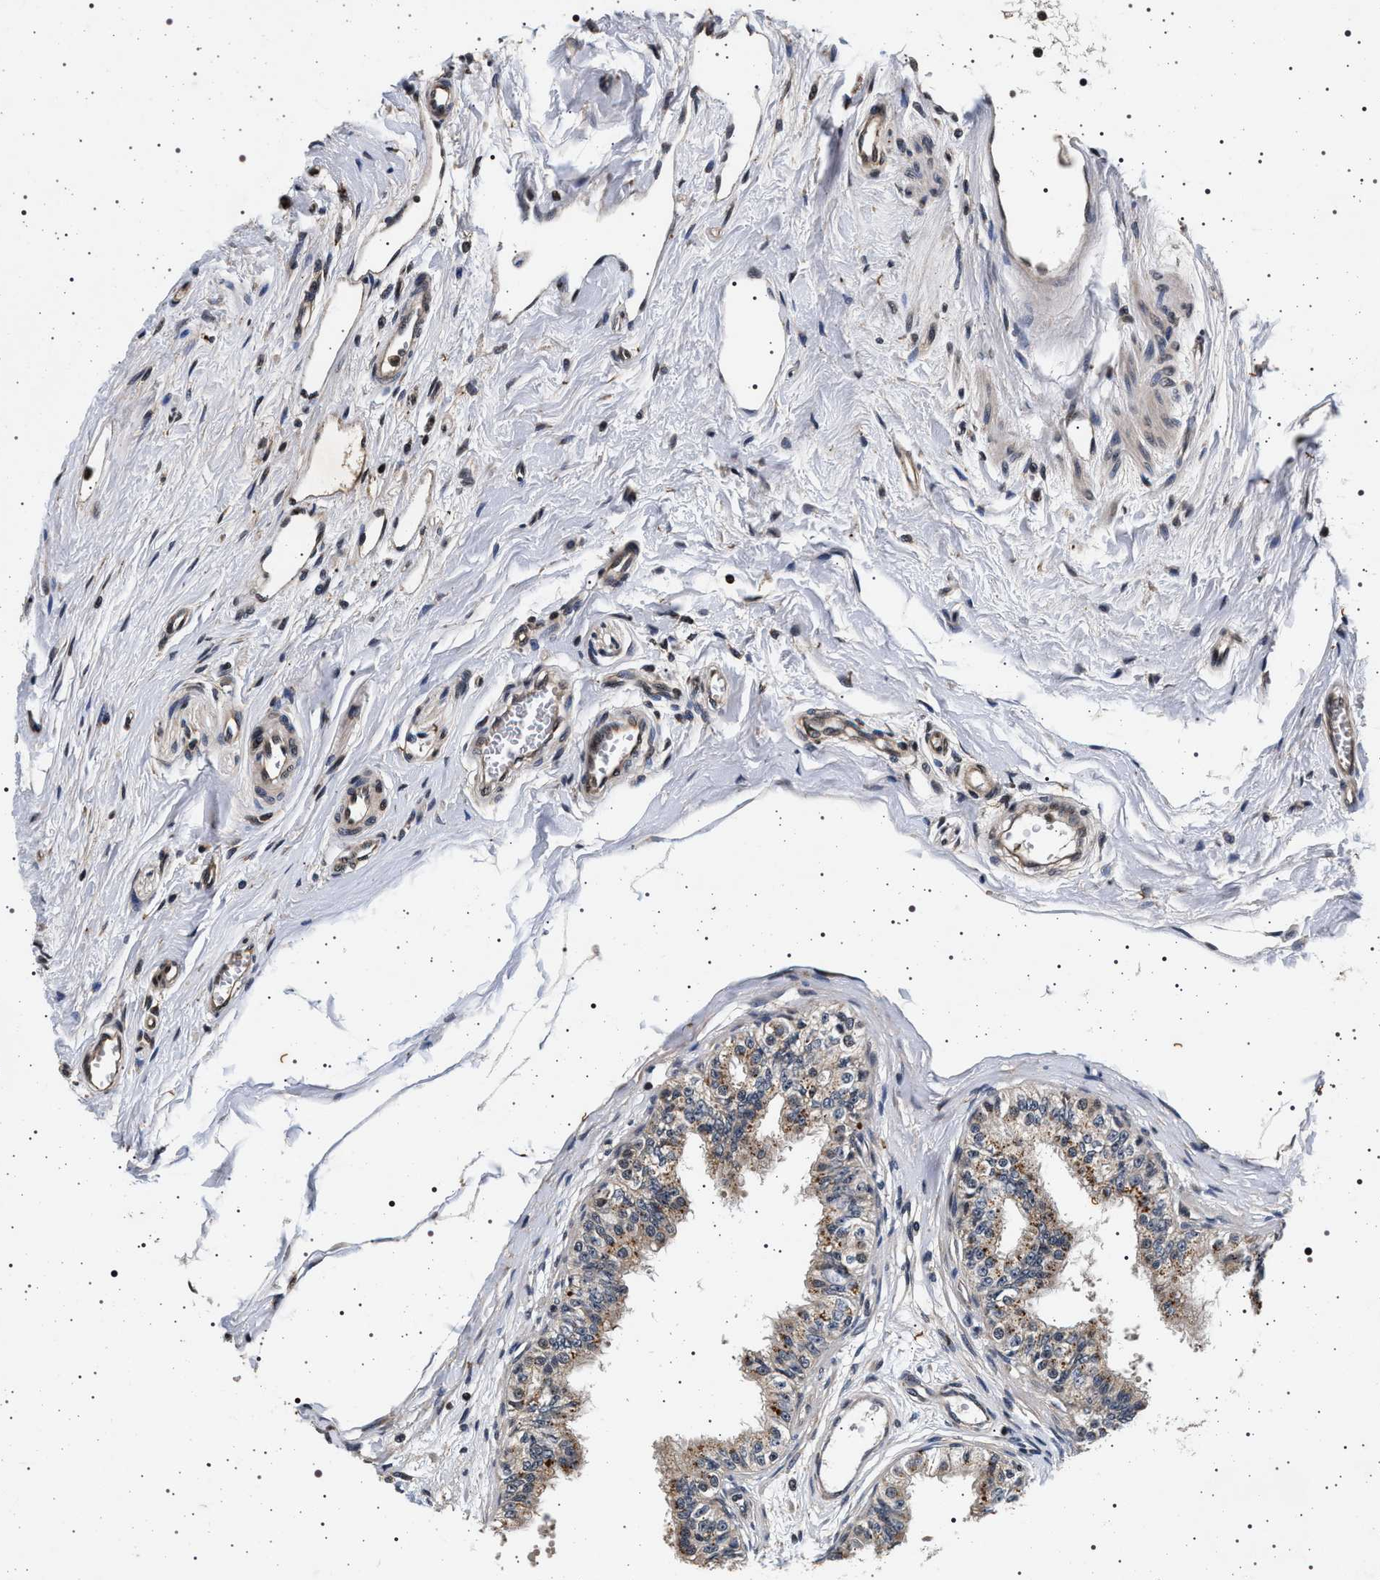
{"staining": {"intensity": "weak", "quantity": ">75%", "location": "cytoplasmic/membranous"}, "tissue": "epididymis", "cell_type": "Glandular cells", "image_type": "normal", "snomed": [{"axis": "morphology", "description": "Normal tissue, NOS"}, {"axis": "morphology", "description": "Adenocarcinoma, metastatic, NOS"}, {"axis": "topography", "description": "Testis"}, {"axis": "topography", "description": "Epididymis"}], "caption": "Protein expression by immunohistochemistry shows weak cytoplasmic/membranous staining in about >75% of glandular cells in benign epididymis. (DAB (3,3'-diaminobenzidine) = brown stain, brightfield microscopy at high magnification).", "gene": "CDKN1B", "patient": {"sex": "male", "age": 26}}